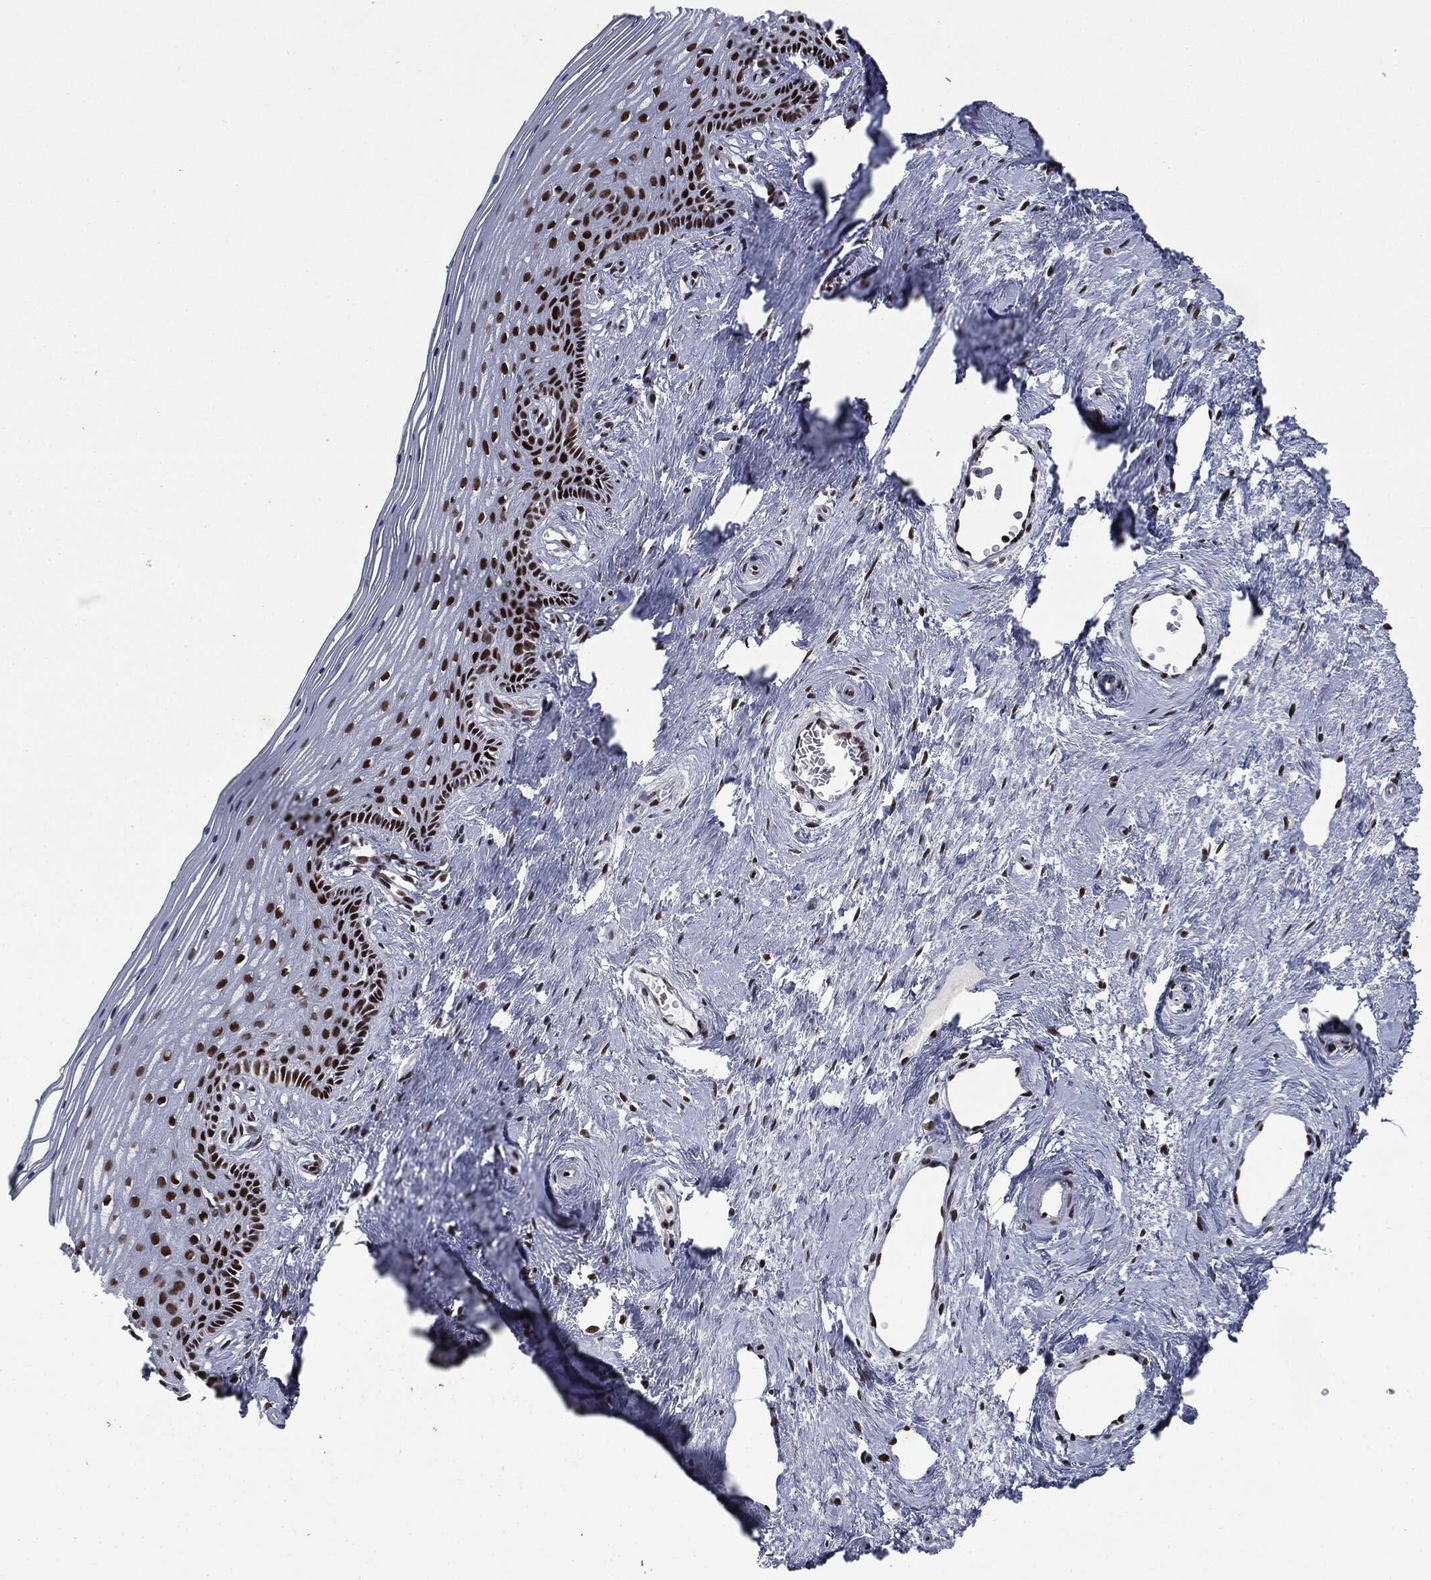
{"staining": {"intensity": "strong", "quantity": ">75%", "location": "nuclear"}, "tissue": "vagina", "cell_type": "Squamous epithelial cells", "image_type": "normal", "snomed": [{"axis": "morphology", "description": "Normal tissue, NOS"}, {"axis": "topography", "description": "Vagina"}], "caption": "Immunohistochemical staining of benign vagina reveals strong nuclear protein staining in approximately >75% of squamous epithelial cells.", "gene": "MSH2", "patient": {"sex": "female", "age": 45}}